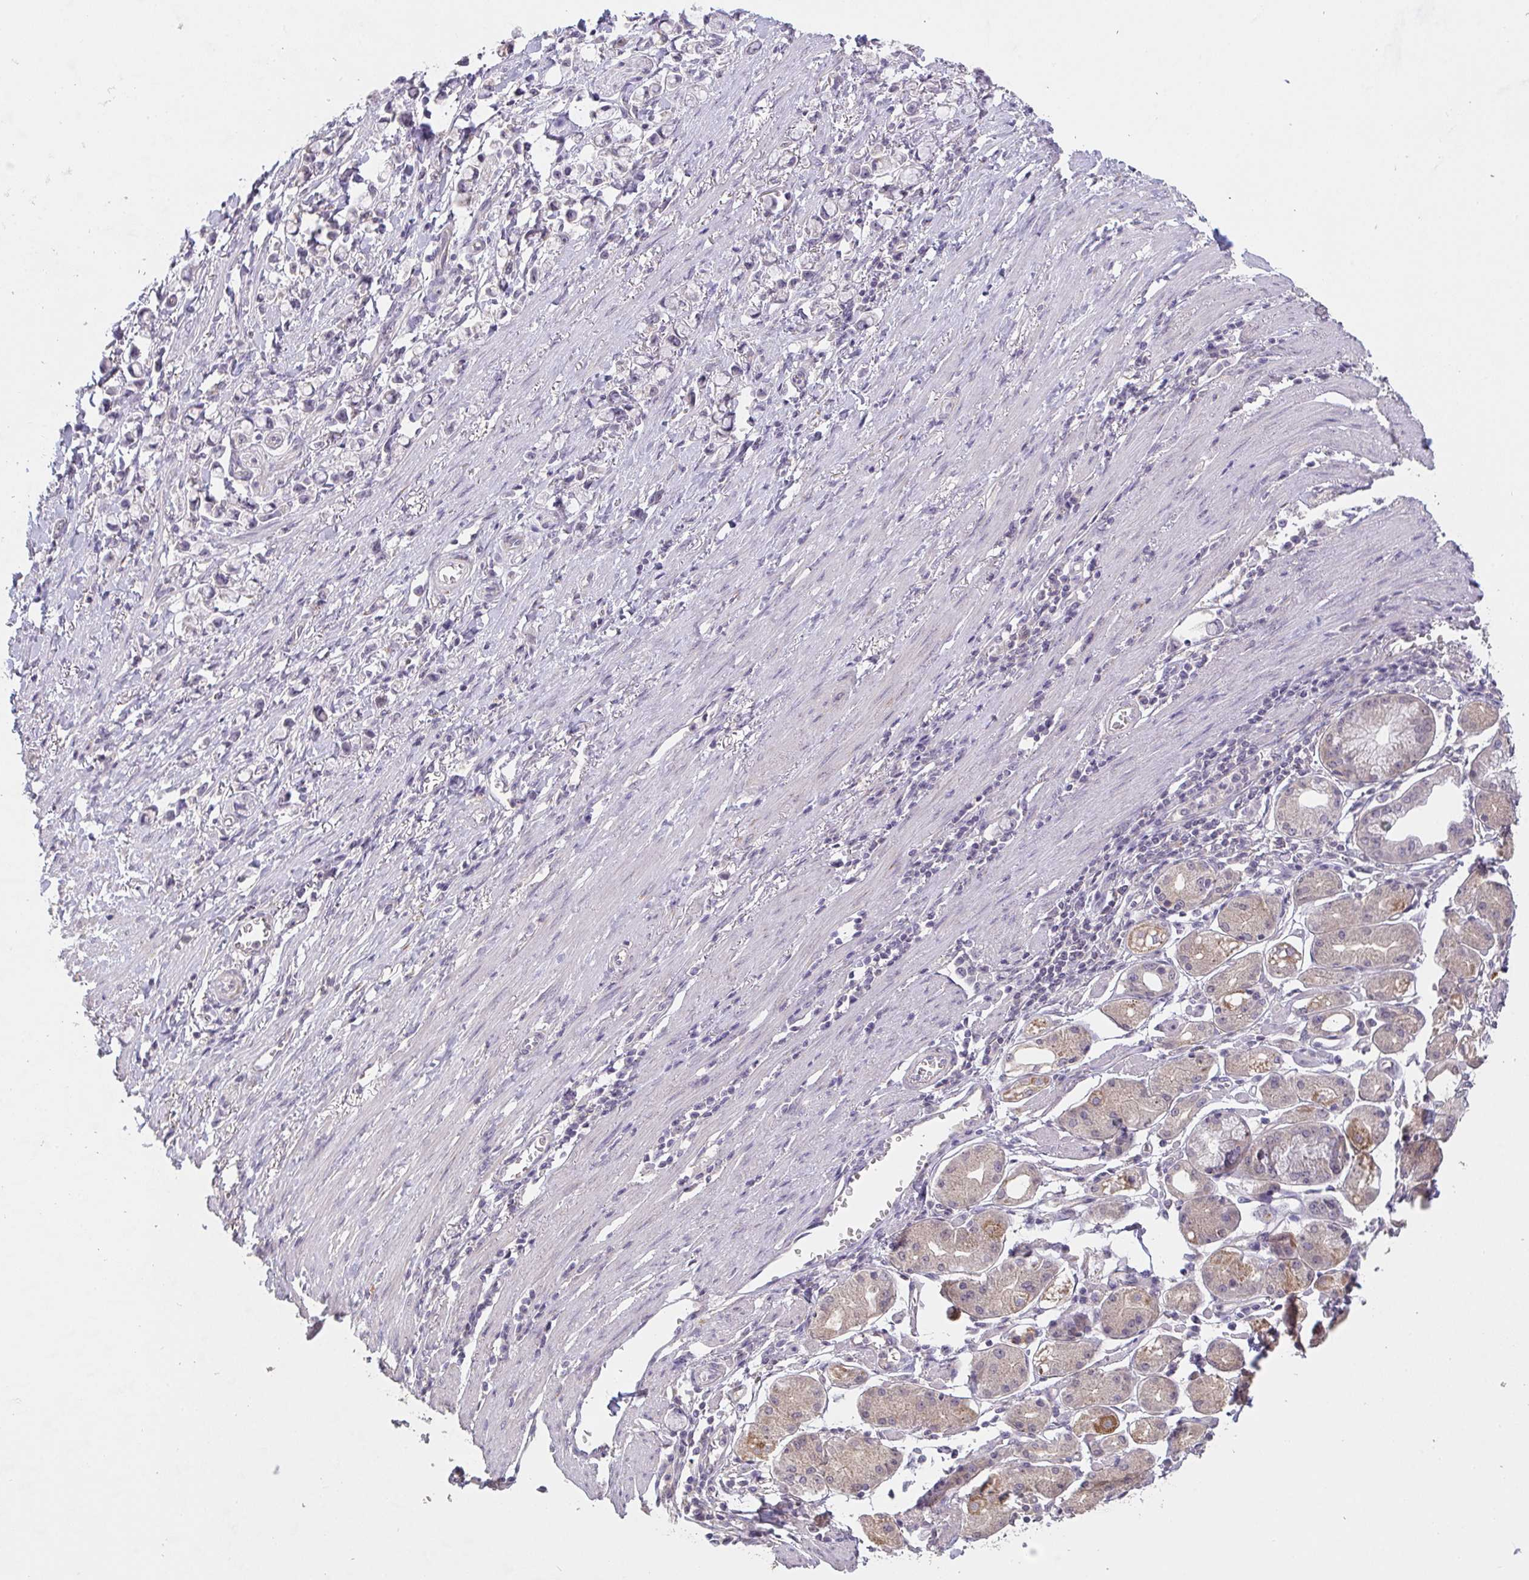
{"staining": {"intensity": "negative", "quantity": "none", "location": "none"}, "tissue": "stomach cancer", "cell_type": "Tumor cells", "image_type": "cancer", "snomed": [{"axis": "morphology", "description": "Adenocarcinoma, NOS"}, {"axis": "topography", "description": "Stomach"}], "caption": "Immunohistochemistry (IHC) of human adenocarcinoma (stomach) shows no staining in tumor cells. (Immunohistochemistry, brightfield microscopy, high magnification).", "gene": "TMEM219", "patient": {"sex": "female", "age": 81}}